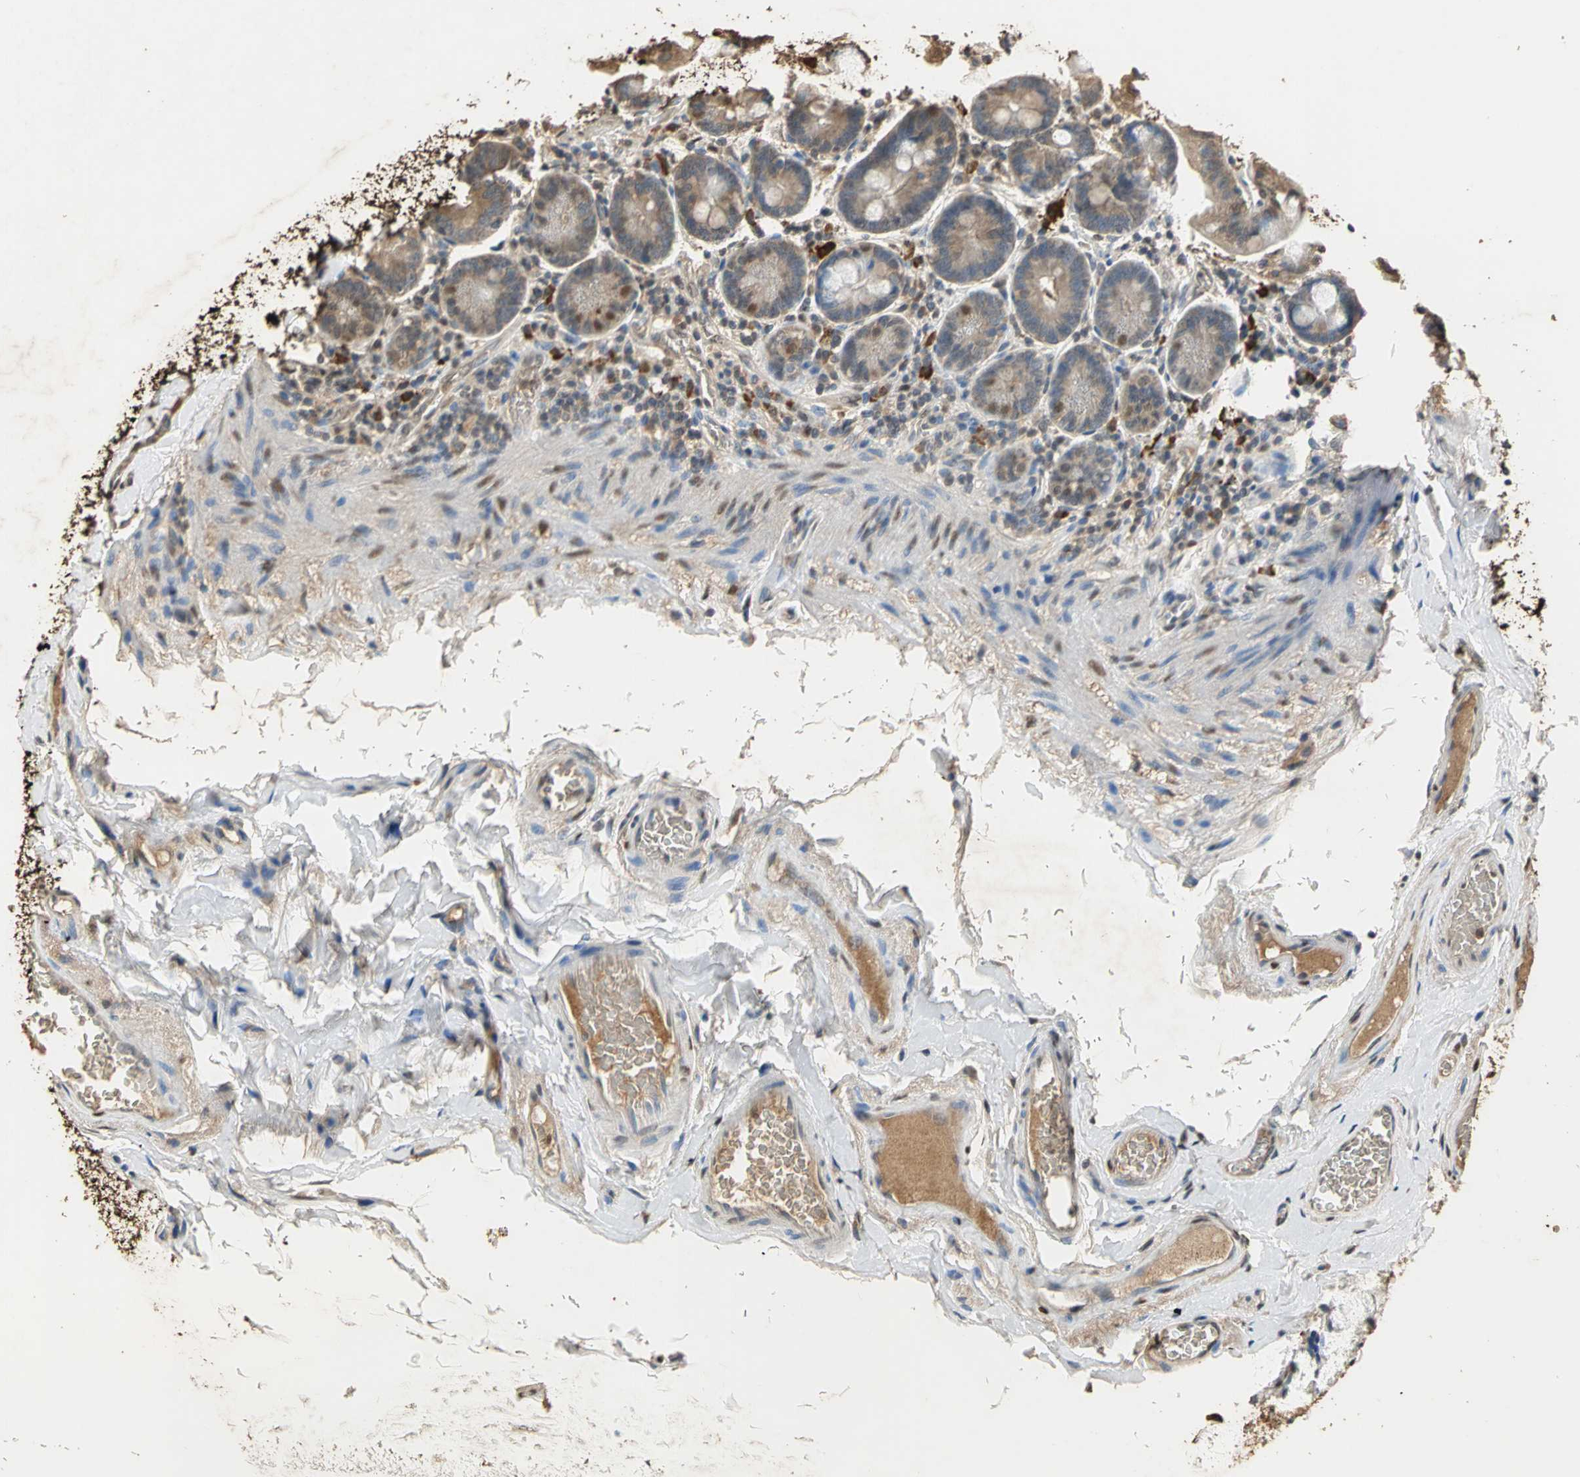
{"staining": {"intensity": "moderate", "quantity": ">75%", "location": "cytoplasmic/membranous"}, "tissue": "duodenum", "cell_type": "Glandular cells", "image_type": "normal", "snomed": [{"axis": "morphology", "description": "Normal tissue, NOS"}, {"axis": "topography", "description": "Duodenum"}], "caption": "Glandular cells display moderate cytoplasmic/membranous expression in approximately >75% of cells in unremarkable duodenum.", "gene": "GAPDH", "patient": {"sex": "male", "age": 66}}